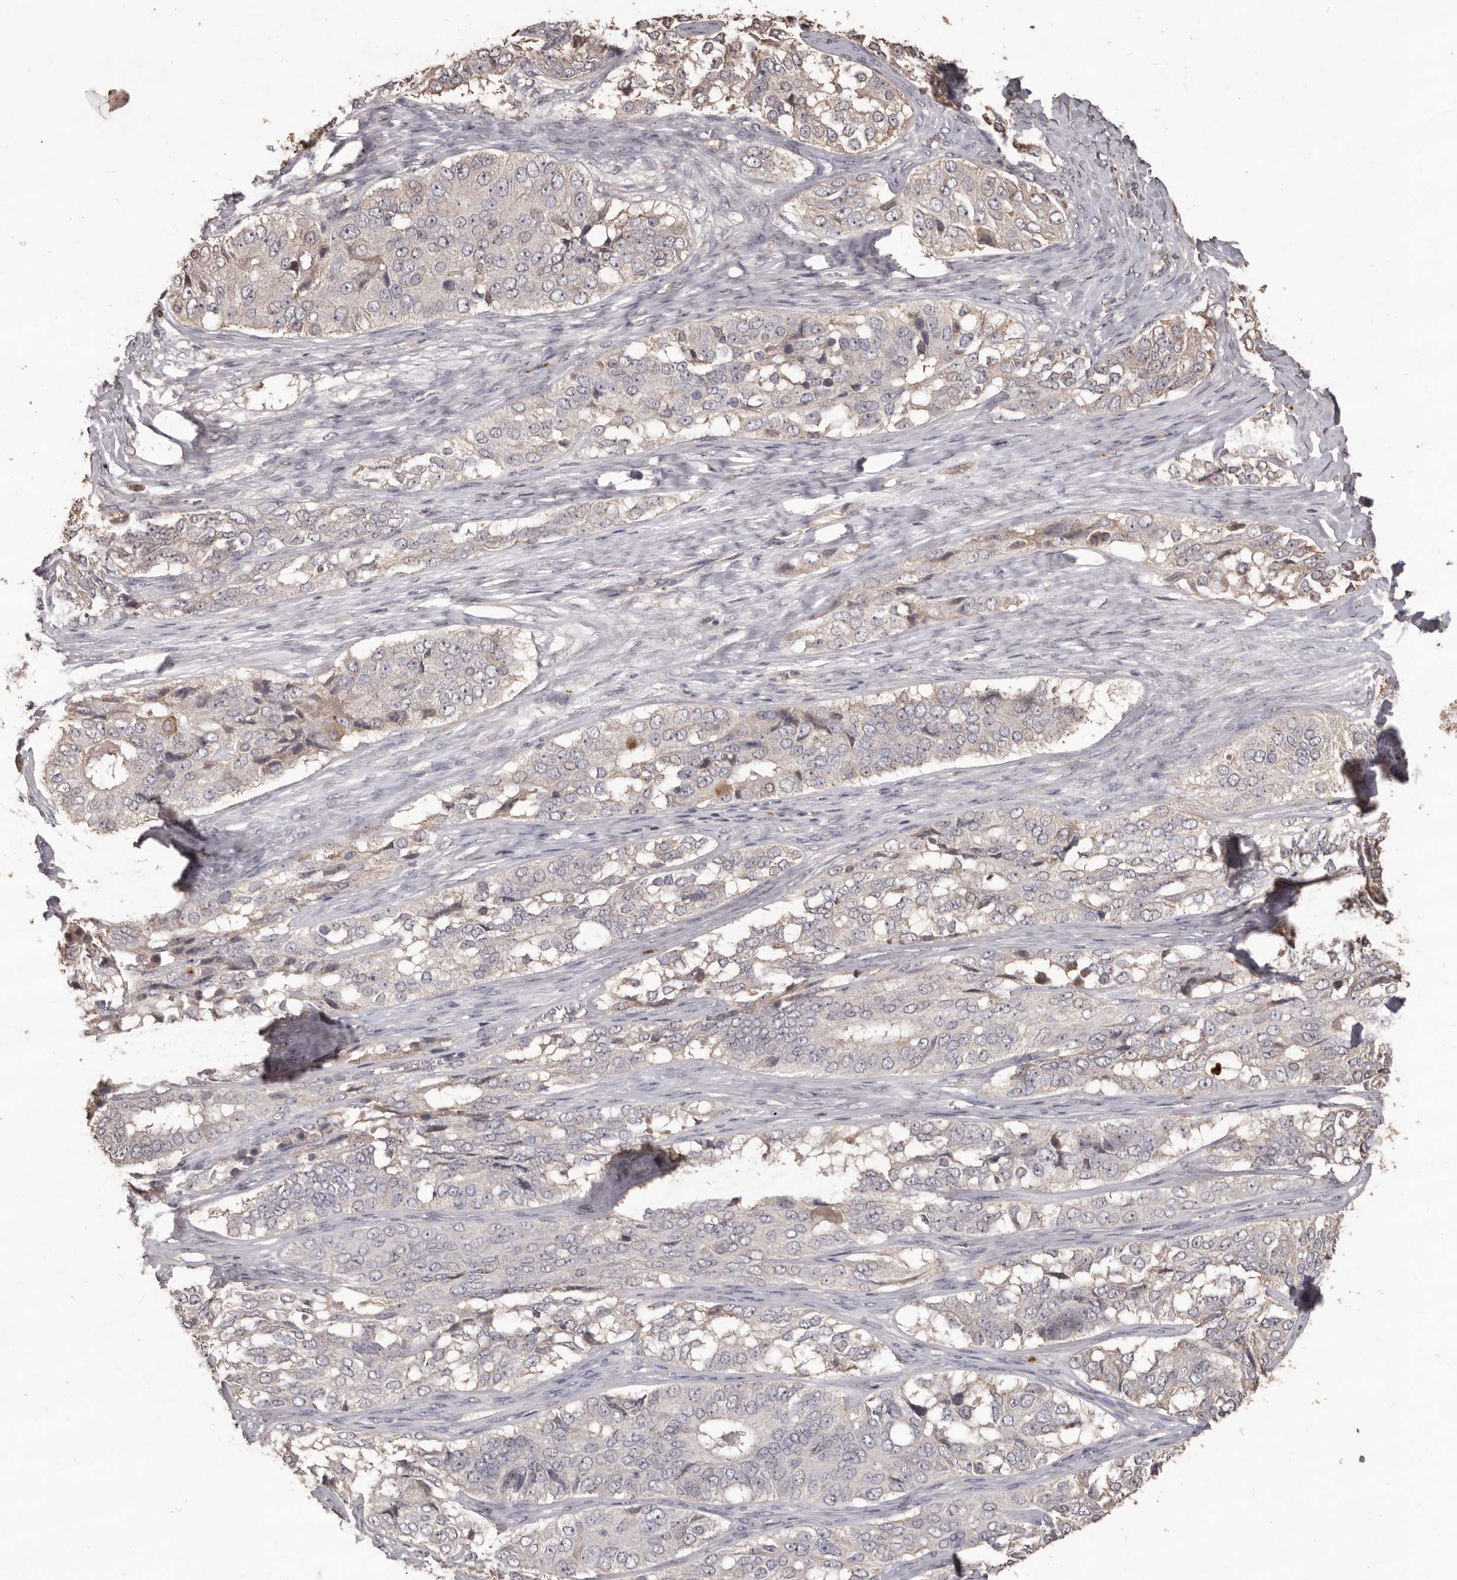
{"staining": {"intensity": "weak", "quantity": "<25%", "location": "cytoplasmic/membranous"}, "tissue": "ovarian cancer", "cell_type": "Tumor cells", "image_type": "cancer", "snomed": [{"axis": "morphology", "description": "Carcinoma, endometroid"}, {"axis": "topography", "description": "Ovary"}], "caption": "DAB (3,3'-diaminobenzidine) immunohistochemical staining of human ovarian endometroid carcinoma demonstrates no significant expression in tumor cells.", "gene": "PRSS27", "patient": {"sex": "female", "age": 51}}